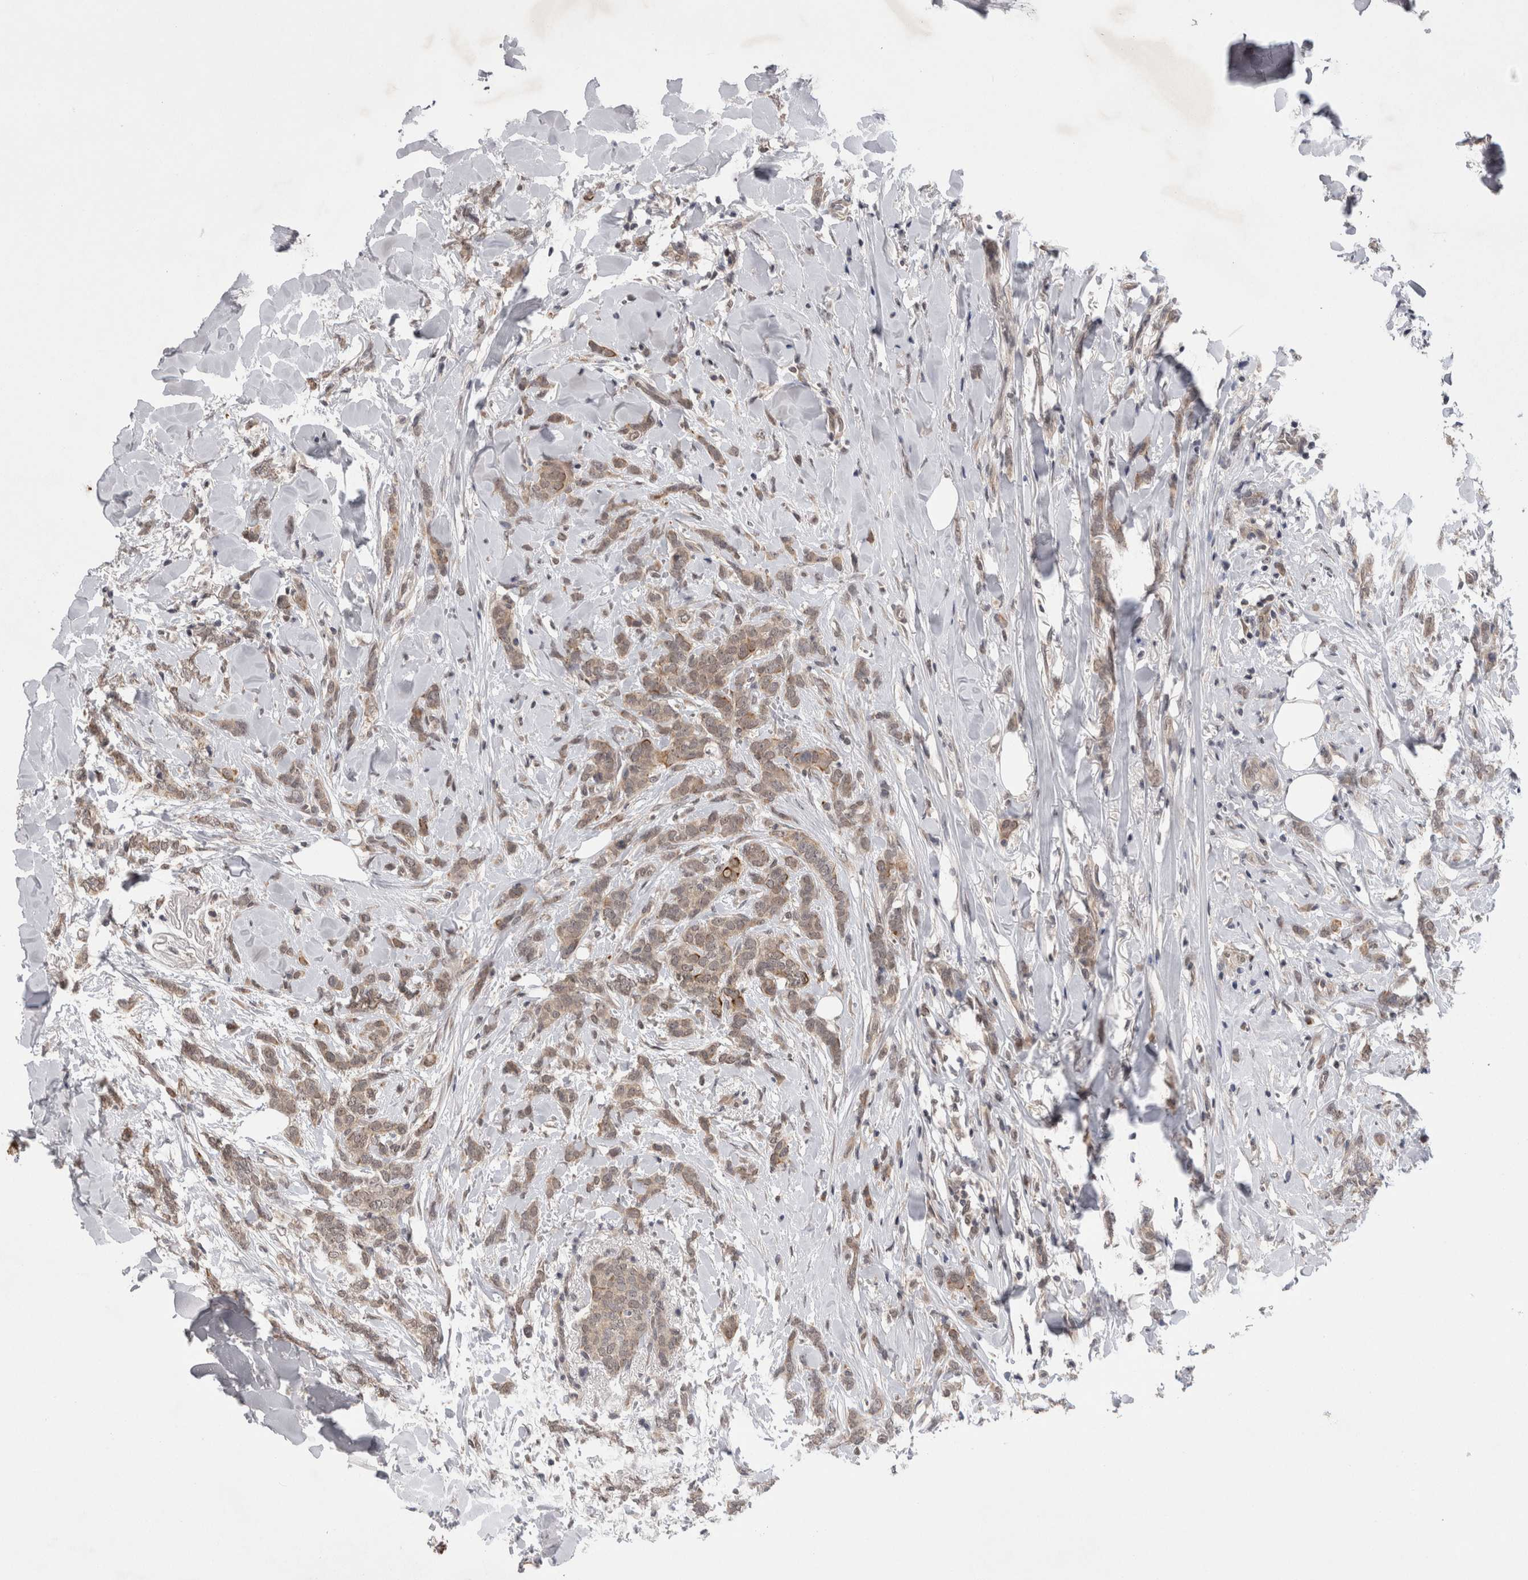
{"staining": {"intensity": "weak", "quantity": "25%-75%", "location": "cytoplasmic/membranous"}, "tissue": "breast cancer", "cell_type": "Tumor cells", "image_type": "cancer", "snomed": [{"axis": "morphology", "description": "Lobular carcinoma"}, {"axis": "topography", "description": "Skin"}, {"axis": "topography", "description": "Breast"}], "caption": "Immunohistochemical staining of breast cancer reveals weak cytoplasmic/membranous protein positivity in about 25%-75% of tumor cells. The protein of interest is stained brown, and the nuclei are stained in blue (DAB IHC with brightfield microscopy, high magnification).", "gene": "ZNF341", "patient": {"sex": "female", "age": 46}}